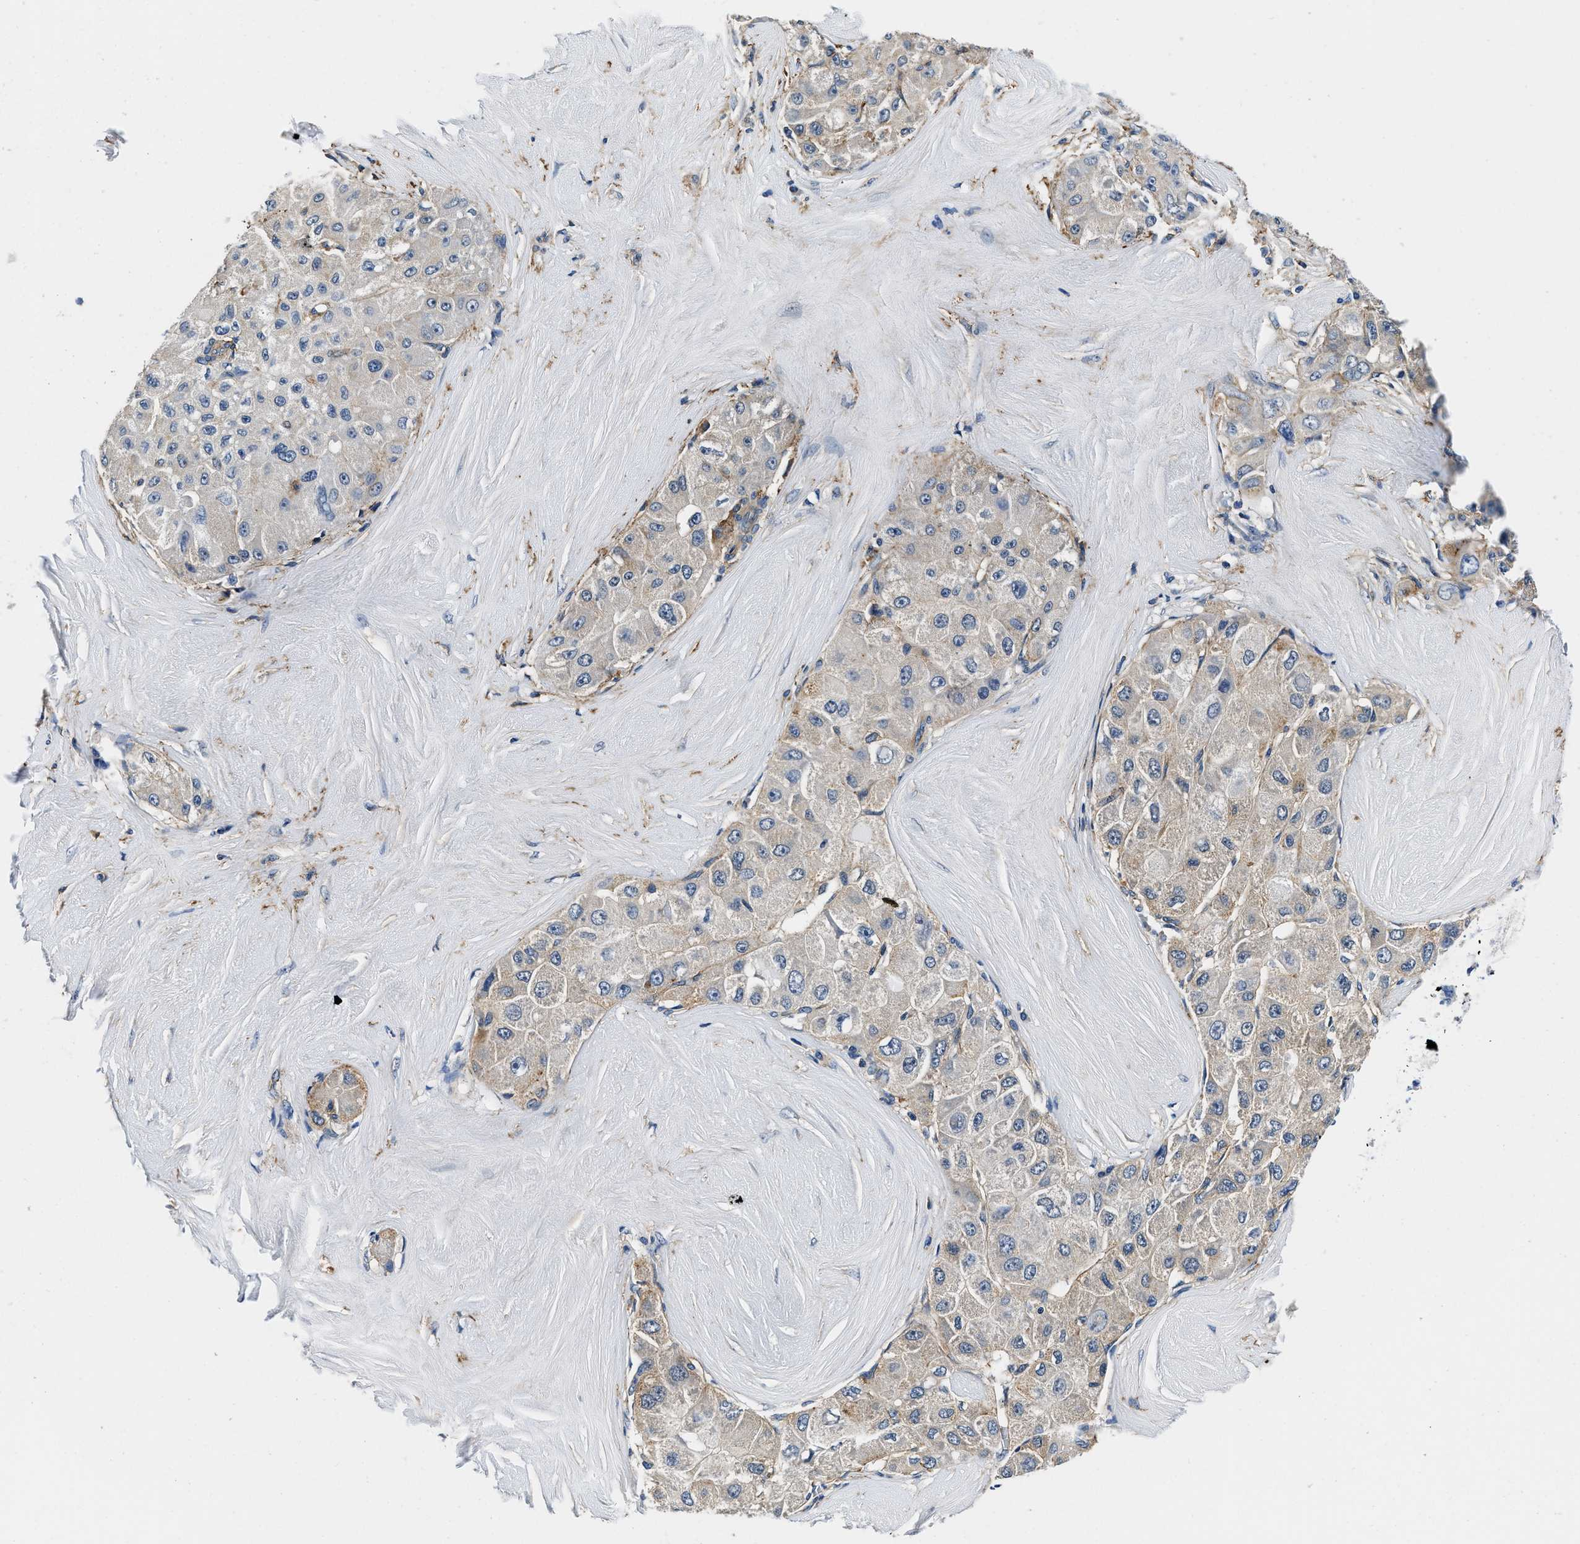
{"staining": {"intensity": "weak", "quantity": "<25%", "location": "cytoplasmic/membranous"}, "tissue": "liver cancer", "cell_type": "Tumor cells", "image_type": "cancer", "snomed": [{"axis": "morphology", "description": "Carcinoma, Hepatocellular, NOS"}, {"axis": "topography", "description": "Liver"}], "caption": "Hepatocellular carcinoma (liver) was stained to show a protein in brown. There is no significant expression in tumor cells.", "gene": "ZFAND3", "patient": {"sex": "male", "age": 80}}